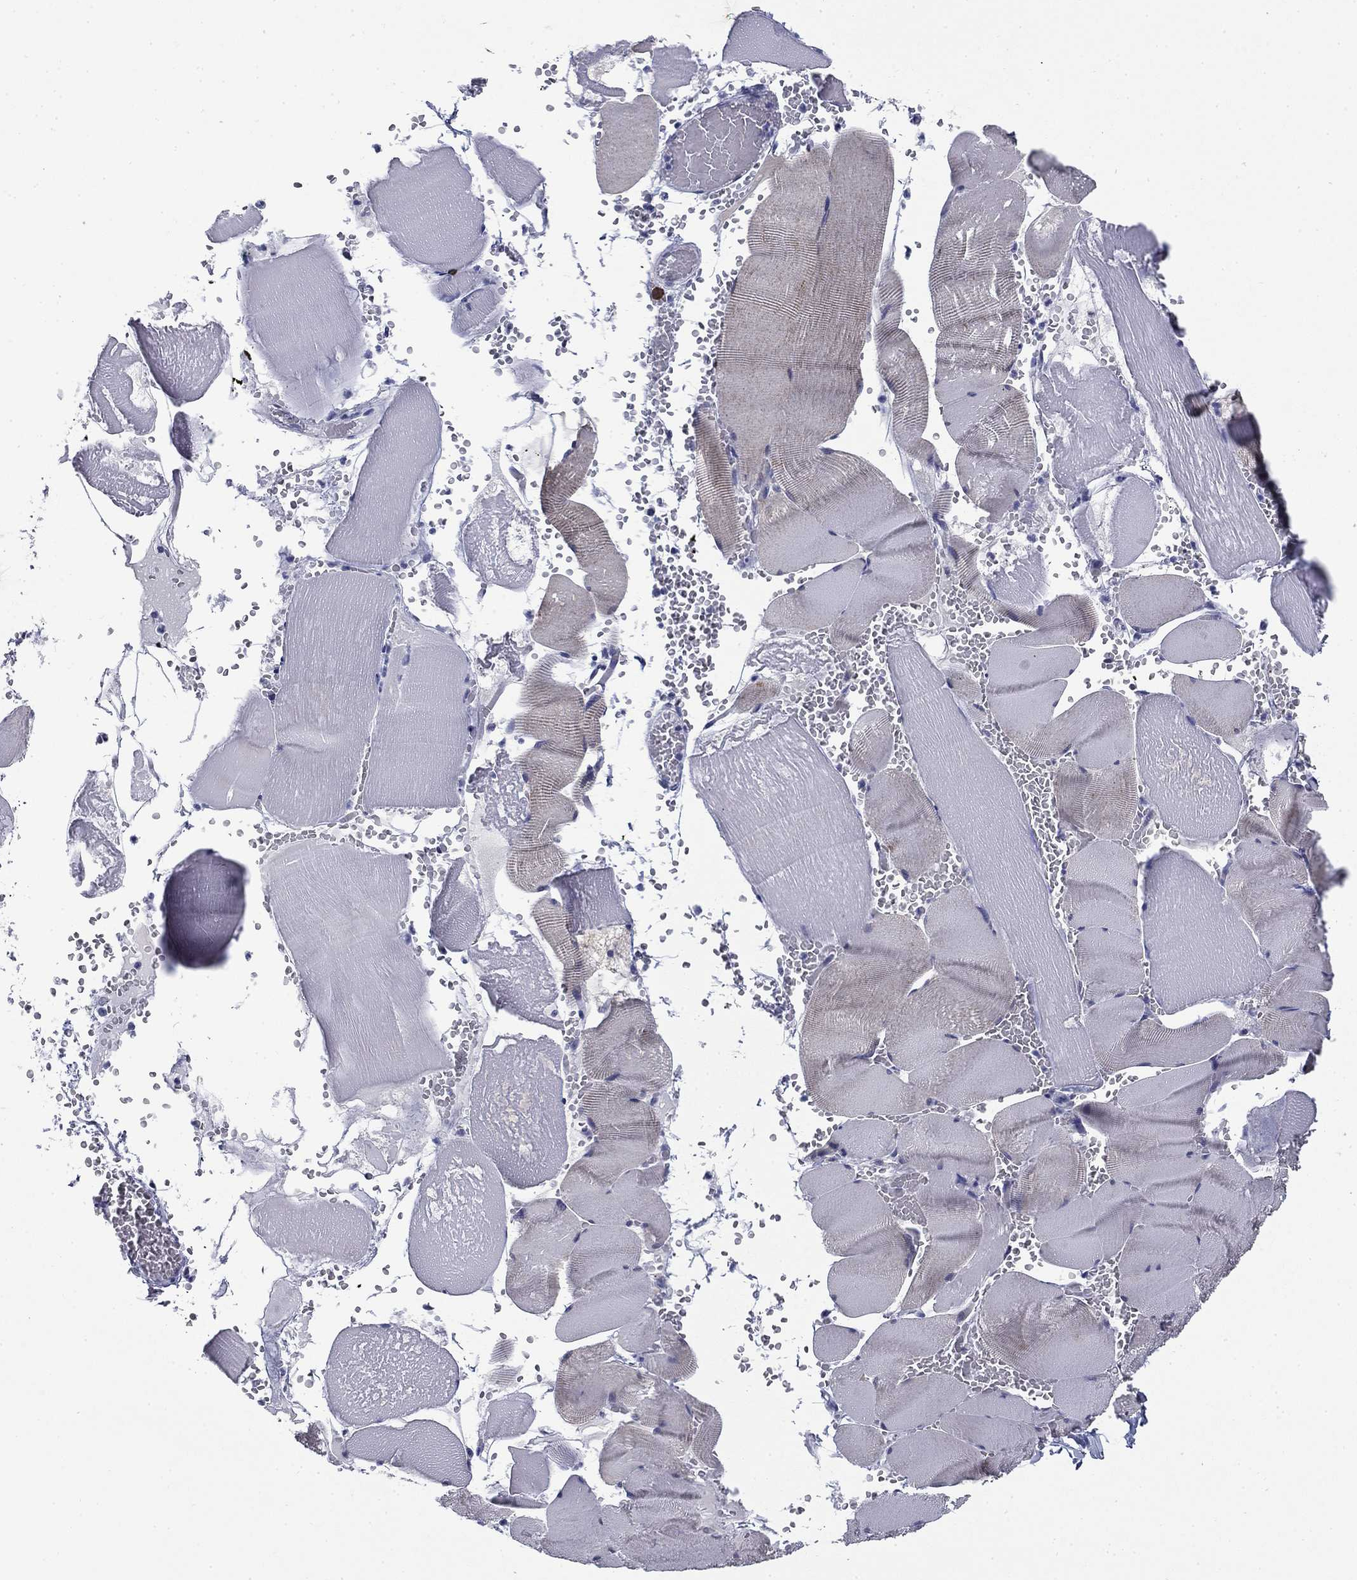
{"staining": {"intensity": "negative", "quantity": "none", "location": "none"}, "tissue": "skeletal muscle", "cell_type": "Myocytes", "image_type": "normal", "snomed": [{"axis": "morphology", "description": "Normal tissue, NOS"}, {"axis": "topography", "description": "Skeletal muscle"}], "caption": "Histopathology image shows no significant protein expression in myocytes of benign skeletal muscle. (Stains: DAB (3,3'-diaminobenzidine) immunohistochemistry with hematoxylin counter stain, Microscopy: brightfield microscopy at high magnification).", "gene": "BCL2L14", "patient": {"sex": "male", "age": 56}}